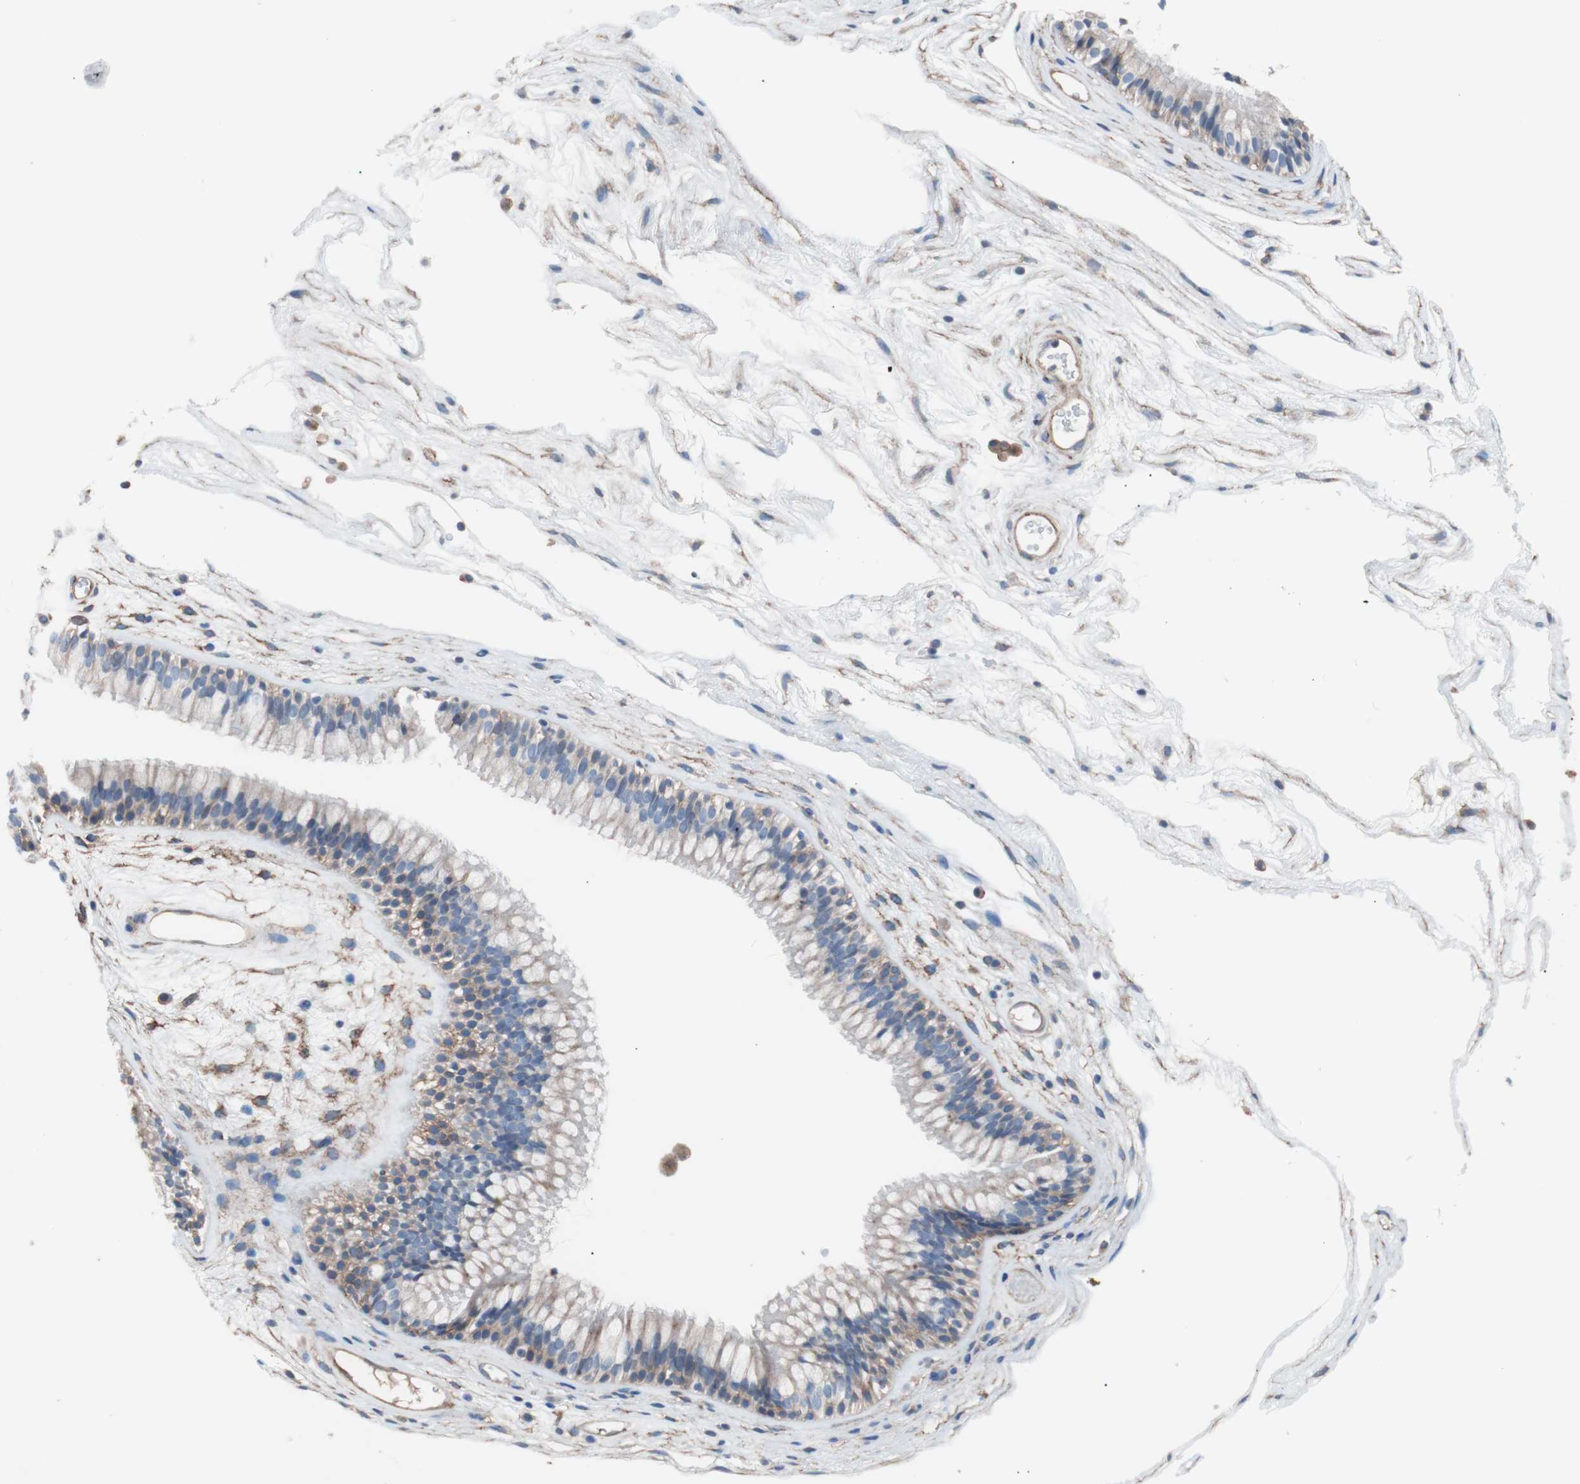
{"staining": {"intensity": "weak", "quantity": "25%-75%", "location": "cytoplasmic/membranous"}, "tissue": "nasopharynx", "cell_type": "Respiratory epithelial cells", "image_type": "normal", "snomed": [{"axis": "morphology", "description": "Normal tissue, NOS"}, {"axis": "morphology", "description": "Inflammation, NOS"}, {"axis": "topography", "description": "Nasopharynx"}], "caption": "Immunohistochemical staining of benign human nasopharynx demonstrates weak cytoplasmic/membranous protein positivity in about 25%-75% of respiratory epithelial cells.", "gene": "CD81", "patient": {"sex": "male", "age": 48}}